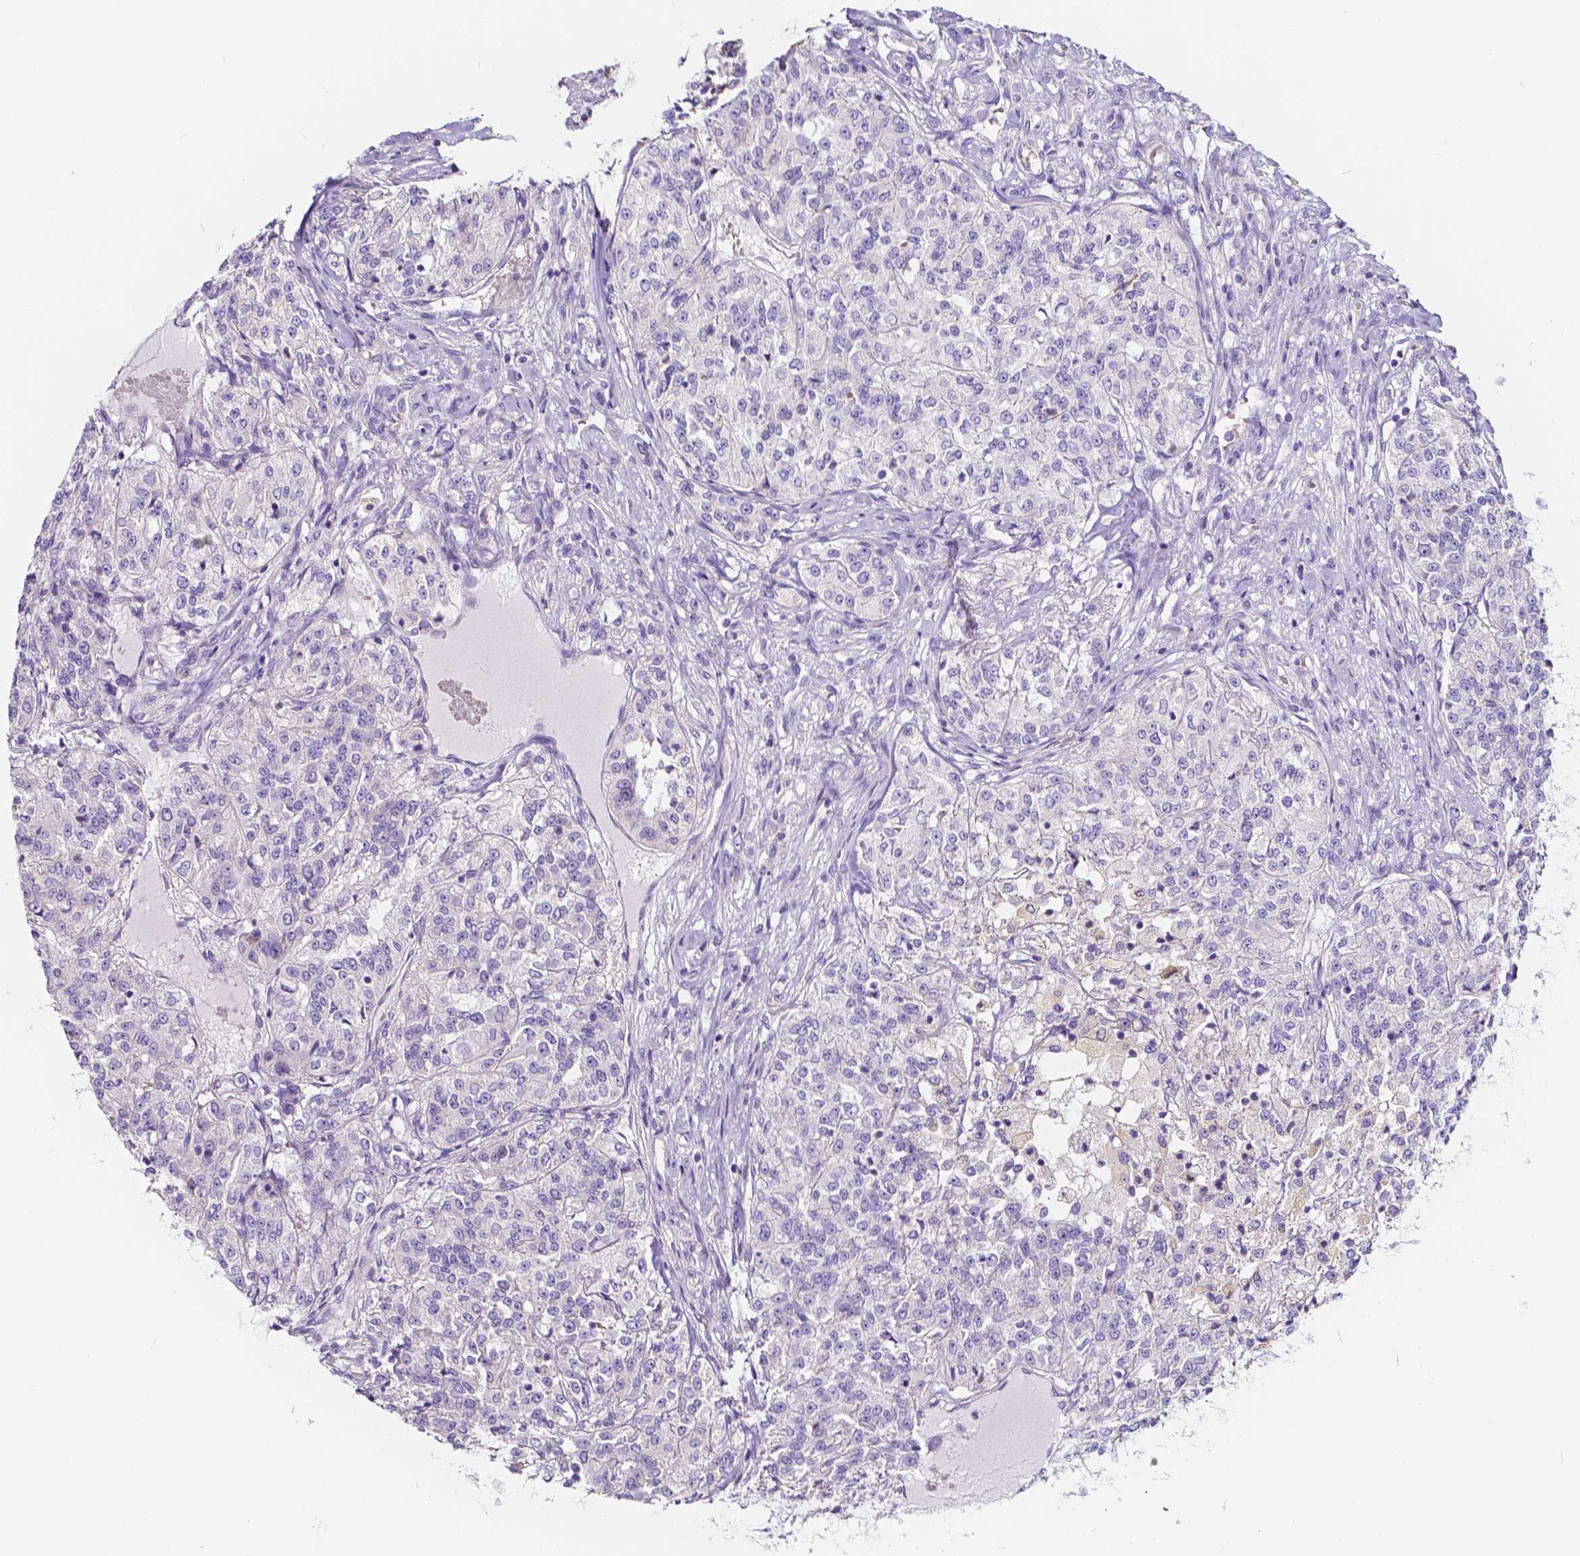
{"staining": {"intensity": "negative", "quantity": "none", "location": "none"}, "tissue": "renal cancer", "cell_type": "Tumor cells", "image_type": "cancer", "snomed": [{"axis": "morphology", "description": "Adenocarcinoma, NOS"}, {"axis": "topography", "description": "Kidney"}], "caption": "The image exhibits no significant positivity in tumor cells of adenocarcinoma (renal).", "gene": "CLSTN2", "patient": {"sex": "female", "age": 63}}